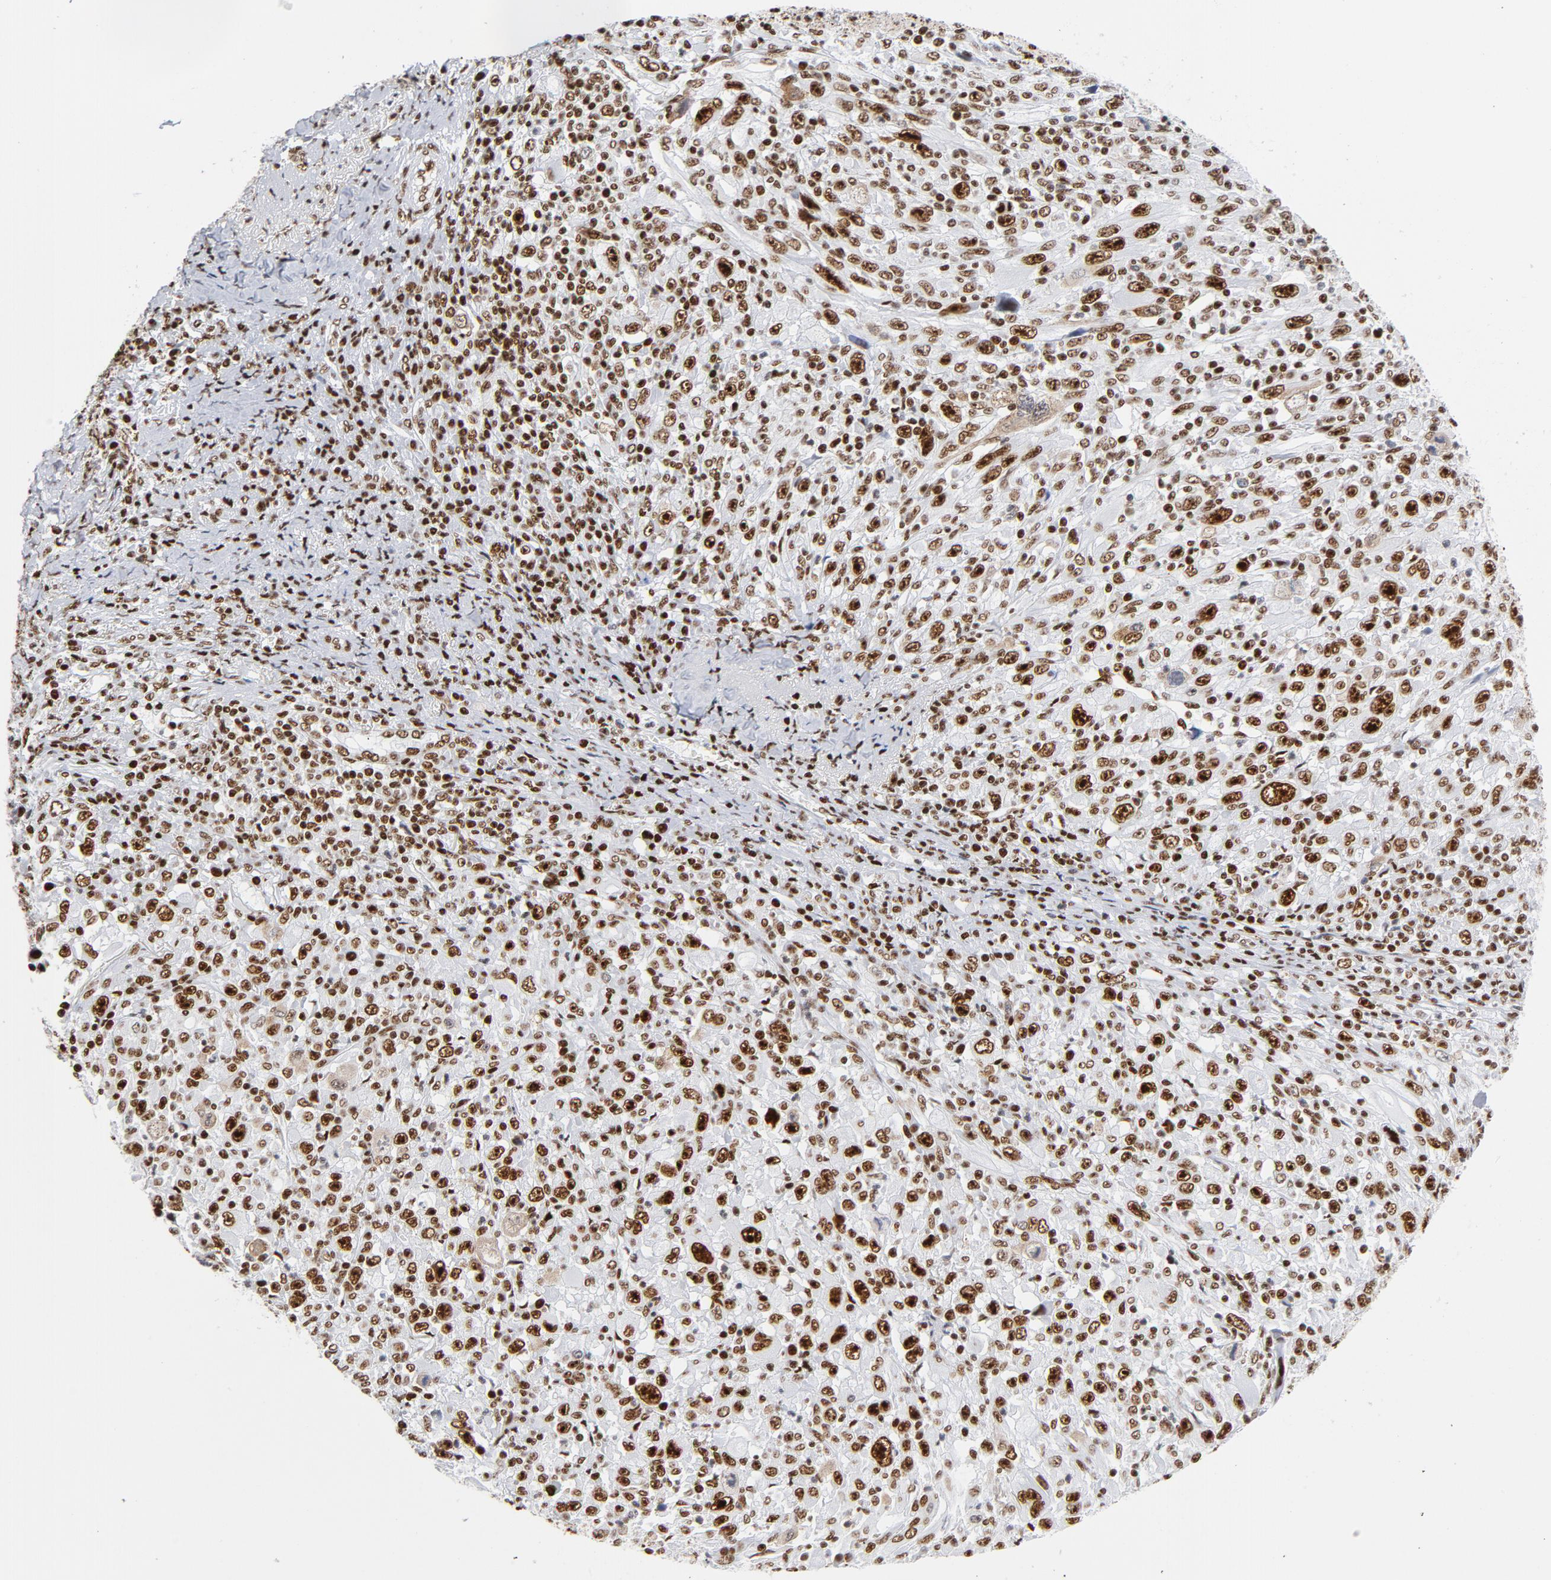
{"staining": {"intensity": "strong", "quantity": ">75%", "location": "nuclear"}, "tissue": "melanoma", "cell_type": "Tumor cells", "image_type": "cancer", "snomed": [{"axis": "morphology", "description": "Malignant melanoma, Metastatic site"}, {"axis": "topography", "description": "Skin"}], "caption": "Malignant melanoma (metastatic site) tissue demonstrates strong nuclear staining in approximately >75% of tumor cells, visualized by immunohistochemistry.", "gene": "XRCC5", "patient": {"sex": "female", "age": 56}}